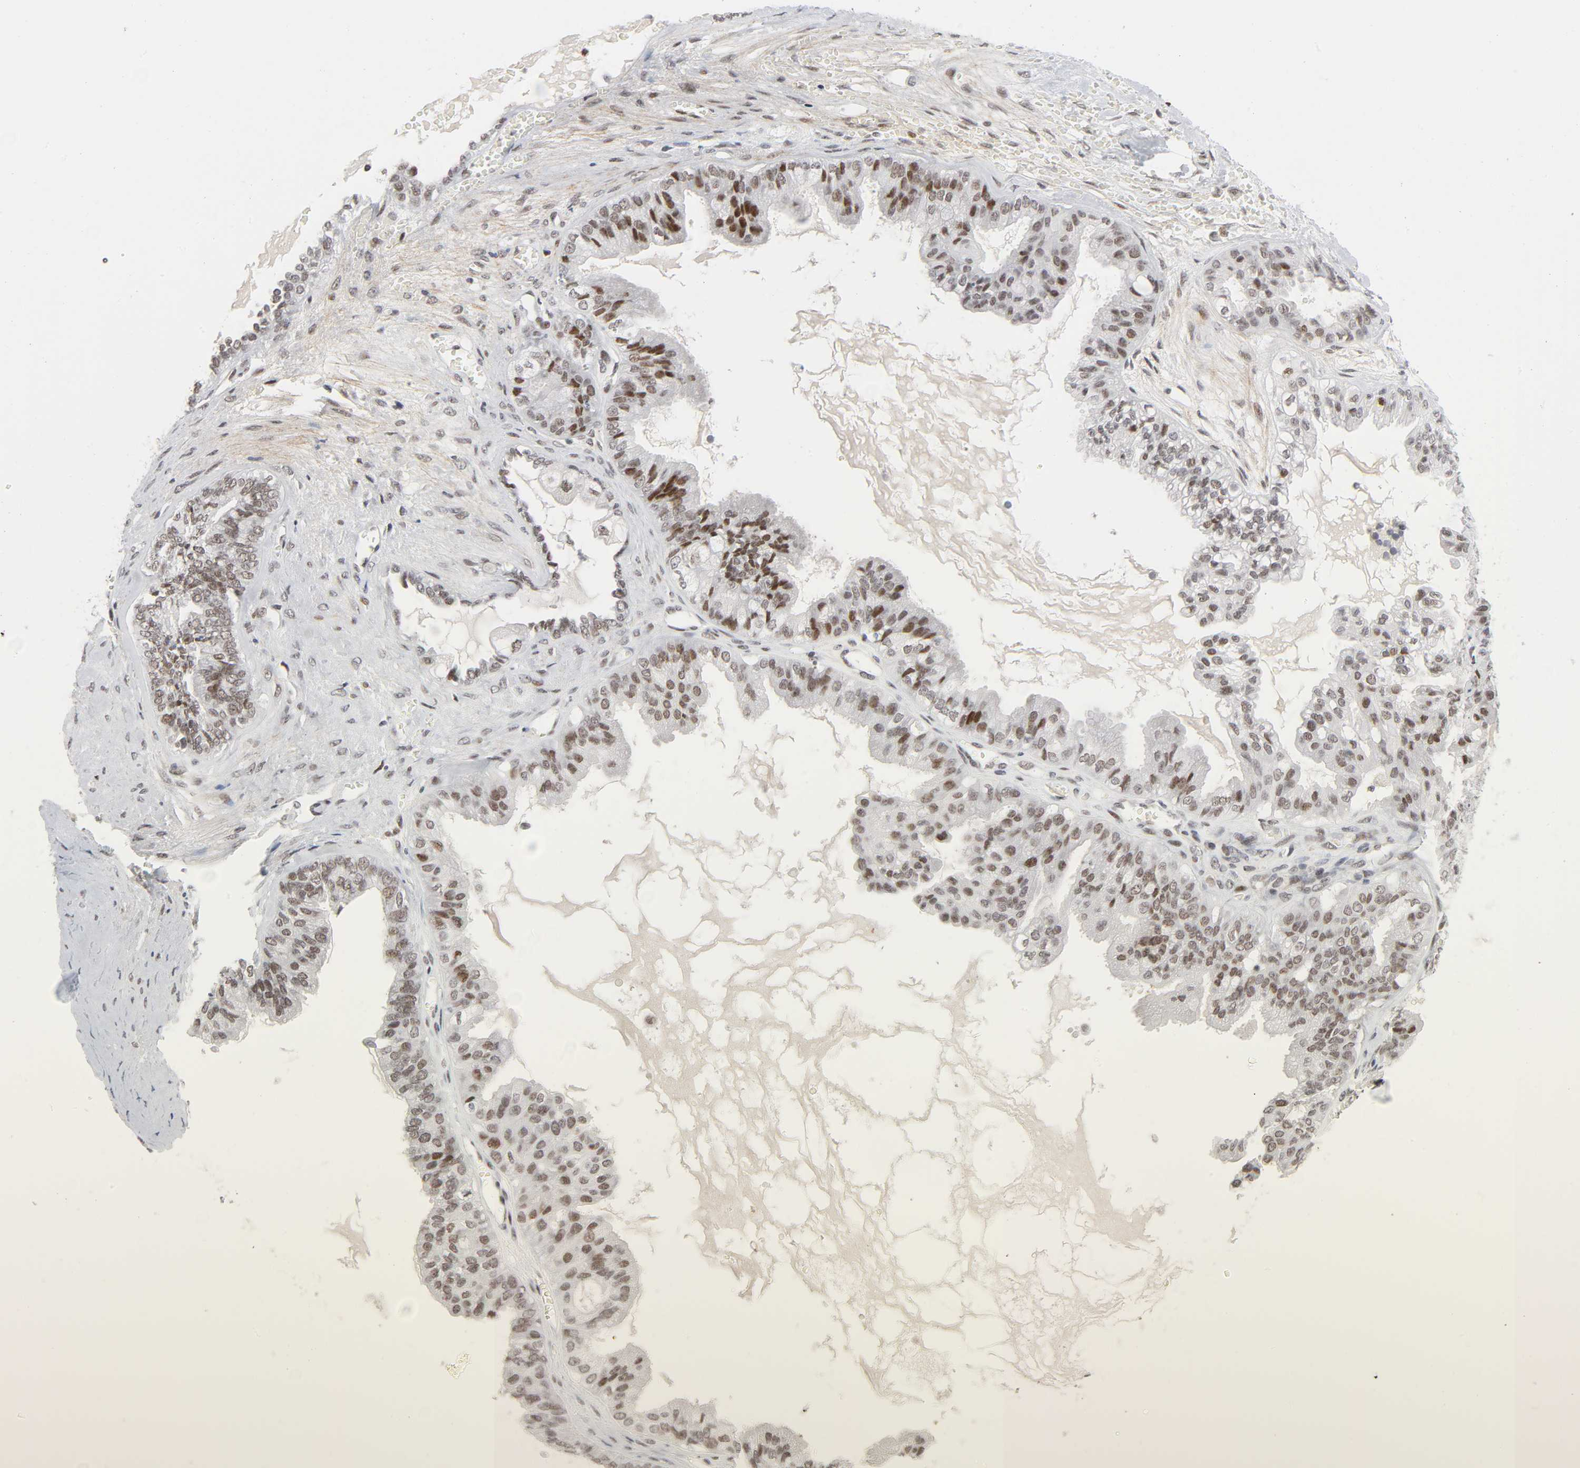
{"staining": {"intensity": "moderate", "quantity": ">75%", "location": "nuclear"}, "tissue": "ovarian cancer", "cell_type": "Tumor cells", "image_type": "cancer", "snomed": [{"axis": "morphology", "description": "Carcinoma, NOS"}, {"axis": "morphology", "description": "Carcinoma, endometroid"}, {"axis": "topography", "description": "Ovary"}], "caption": "Ovarian endometroid carcinoma was stained to show a protein in brown. There is medium levels of moderate nuclear staining in approximately >75% of tumor cells.", "gene": "DIDO1", "patient": {"sex": "female", "age": 50}}